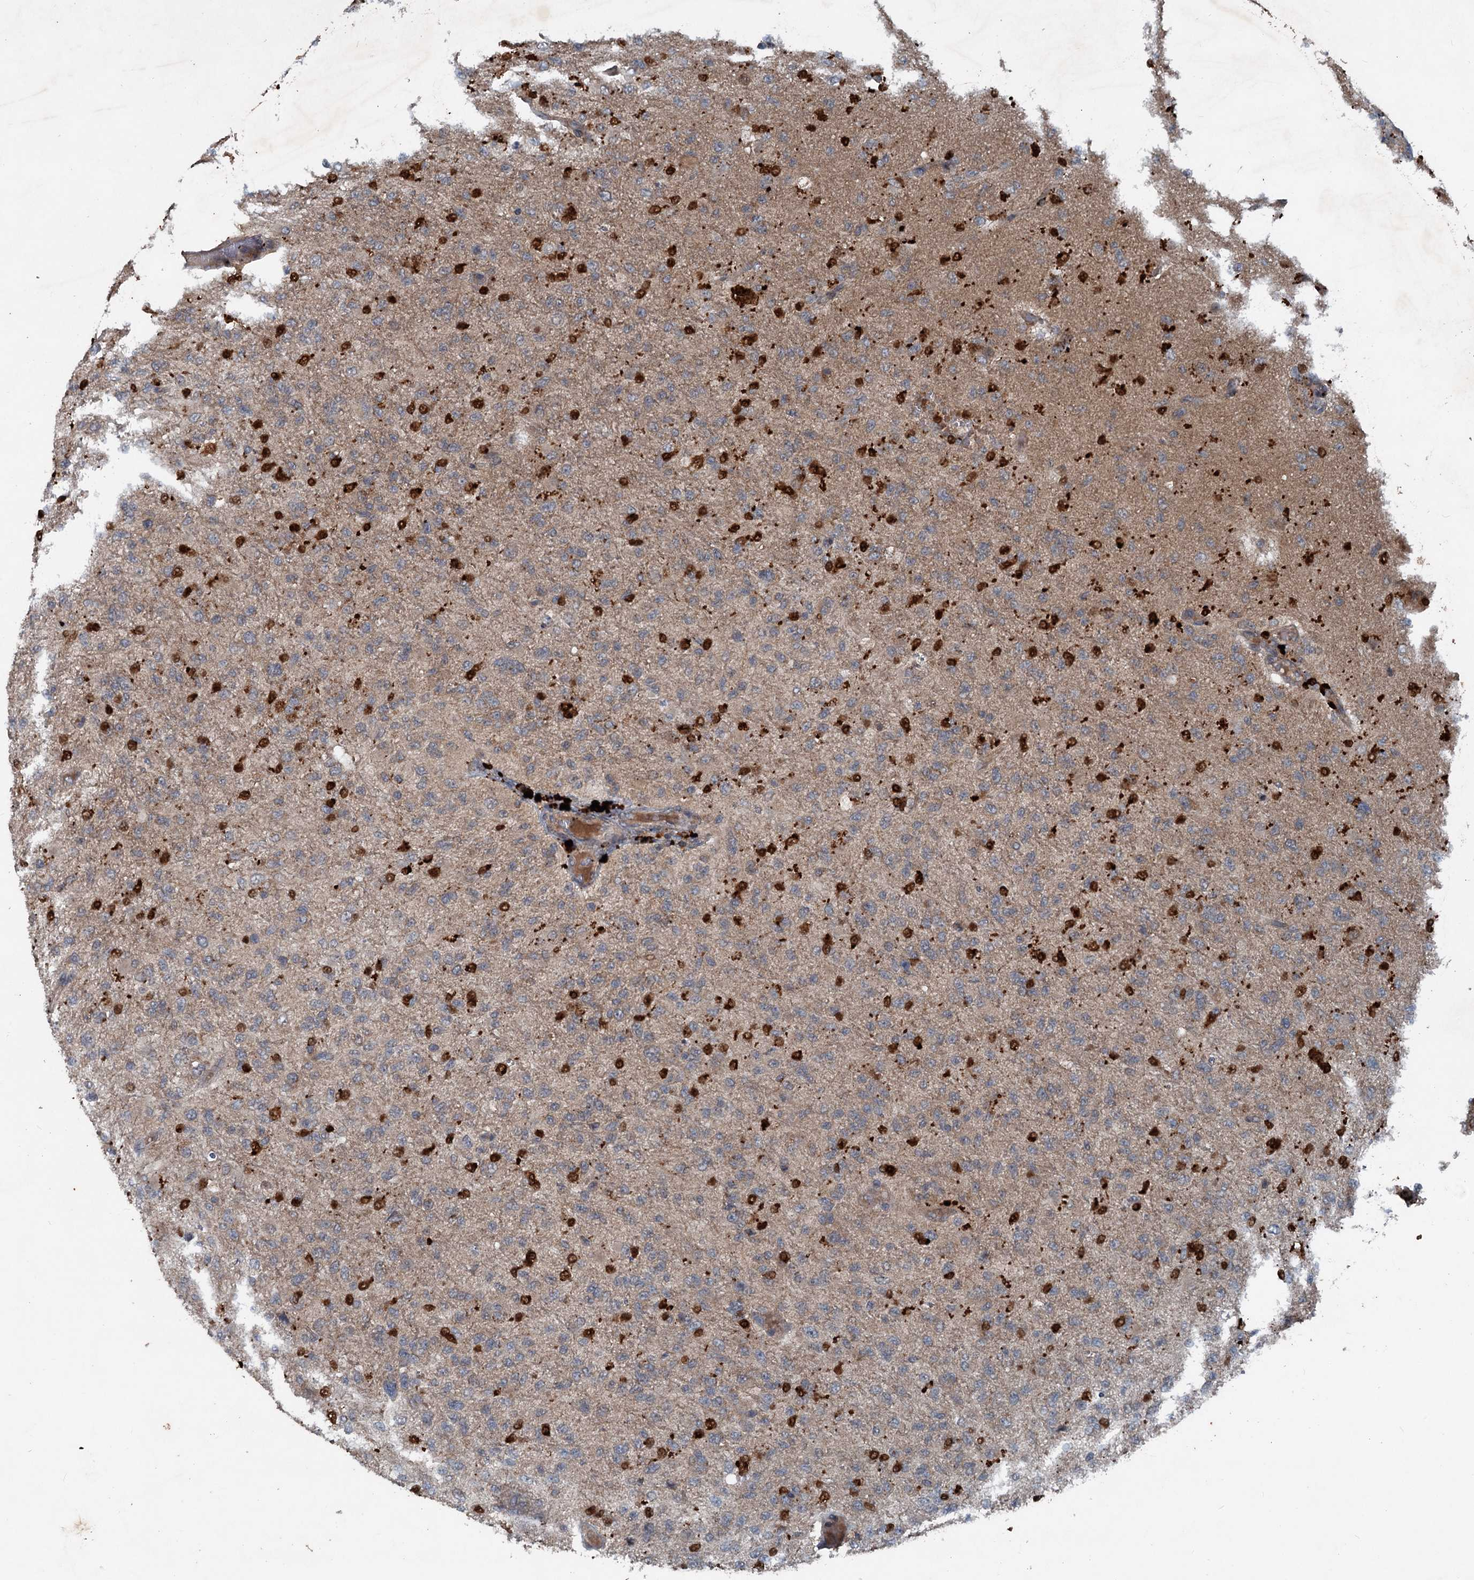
{"staining": {"intensity": "weak", "quantity": "25%-75%", "location": "cytoplasmic/membranous"}, "tissue": "glioma", "cell_type": "Tumor cells", "image_type": "cancer", "snomed": [{"axis": "morphology", "description": "Glioma, malignant, High grade"}, {"axis": "topography", "description": "Brain"}], "caption": "High-magnification brightfield microscopy of malignant glioma (high-grade) stained with DAB (brown) and counterstained with hematoxylin (blue). tumor cells exhibit weak cytoplasmic/membranous positivity is seen in about25%-75% of cells.", "gene": "N4BP2L2", "patient": {"sex": "female", "age": 74}}